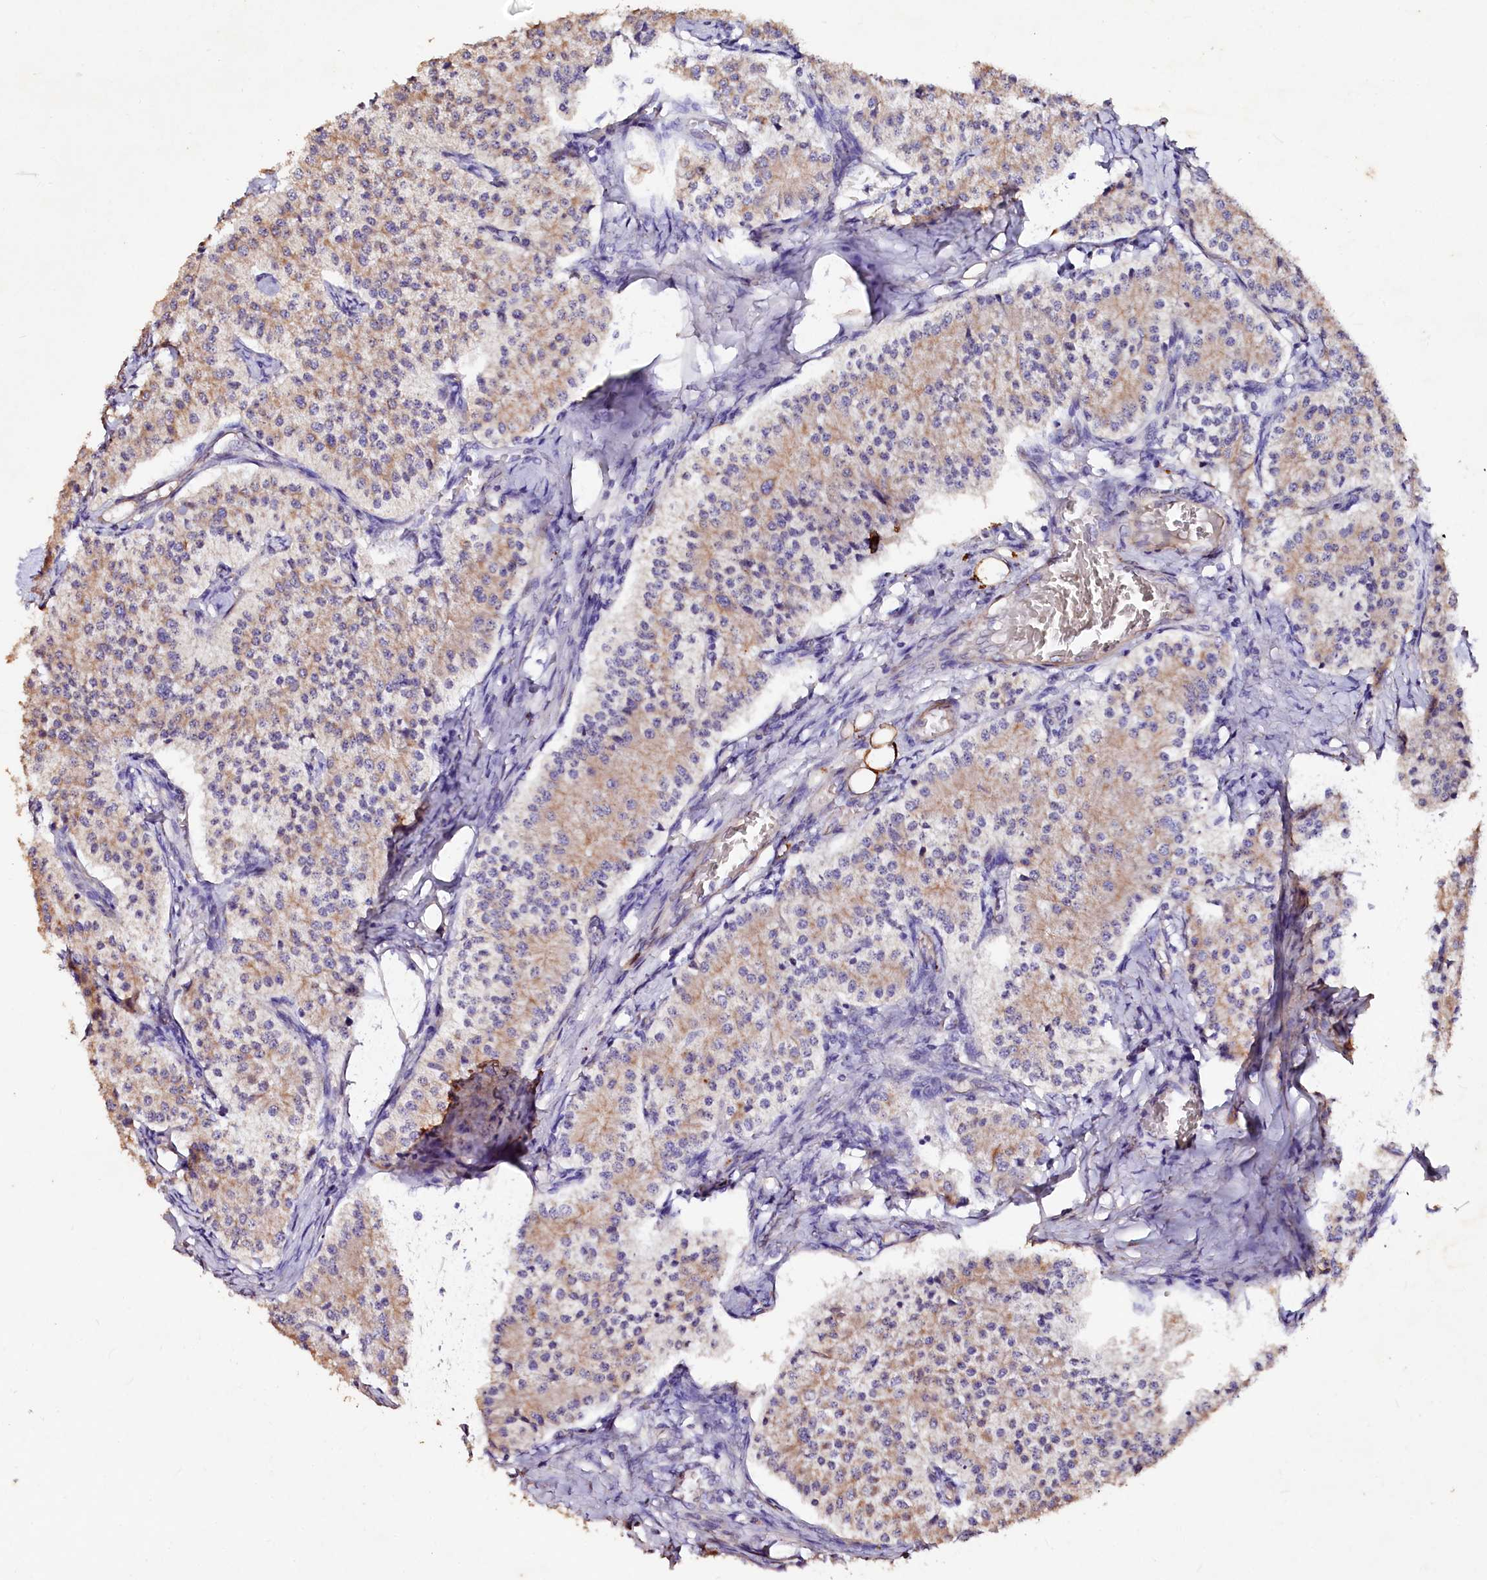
{"staining": {"intensity": "weak", "quantity": "25%-75%", "location": "cytoplasmic/membranous"}, "tissue": "carcinoid", "cell_type": "Tumor cells", "image_type": "cancer", "snomed": [{"axis": "morphology", "description": "Carcinoid, malignant, NOS"}, {"axis": "topography", "description": "Colon"}], "caption": "The histopathology image displays immunohistochemical staining of malignant carcinoid. There is weak cytoplasmic/membranous staining is seen in about 25%-75% of tumor cells.", "gene": "VPS36", "patient": {"sex": "female", "age": 52}}